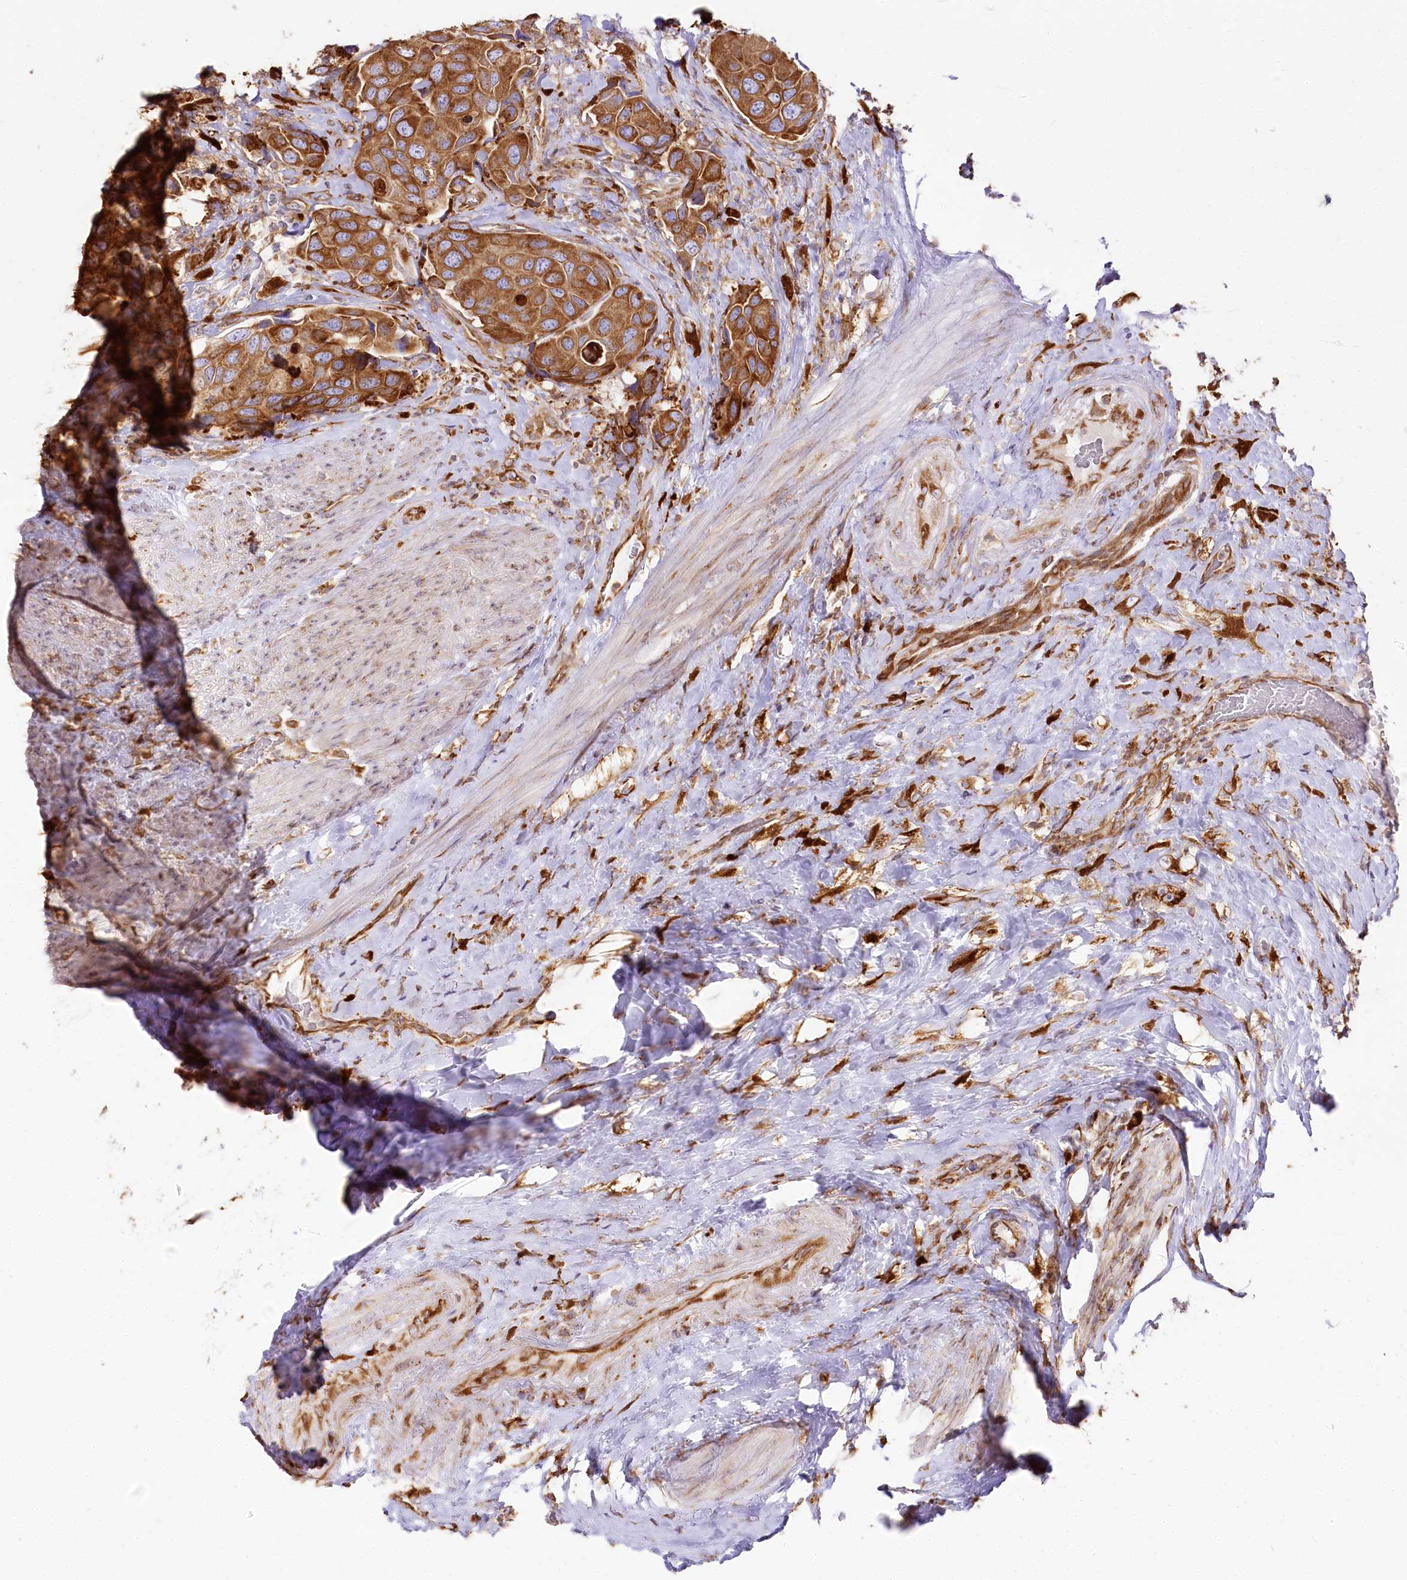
{"staining": {"intensity": "moderate", "quantity": ">75%", "location": "cytoplasmic/membranous"}, "tissue": "urothelial cancer", "cell_type": "Tumor cells", "image_type": "cancer", "snomed": [{"axis": "morphology", "description": "Urothelial carcinoma, High grade"}, {"axis": "topography", "description": "Urinary bladder"}], "caption": "This micrograph shows urothelial cancer stained with IHC to label a protein in brown. The cytoplasmic/membranous of tumor cells show moderate positivity for the protein. Nuclei are counter-stained blue.", "gene": "CNPY2", "patient": {"sex": "male", "age": 74}}